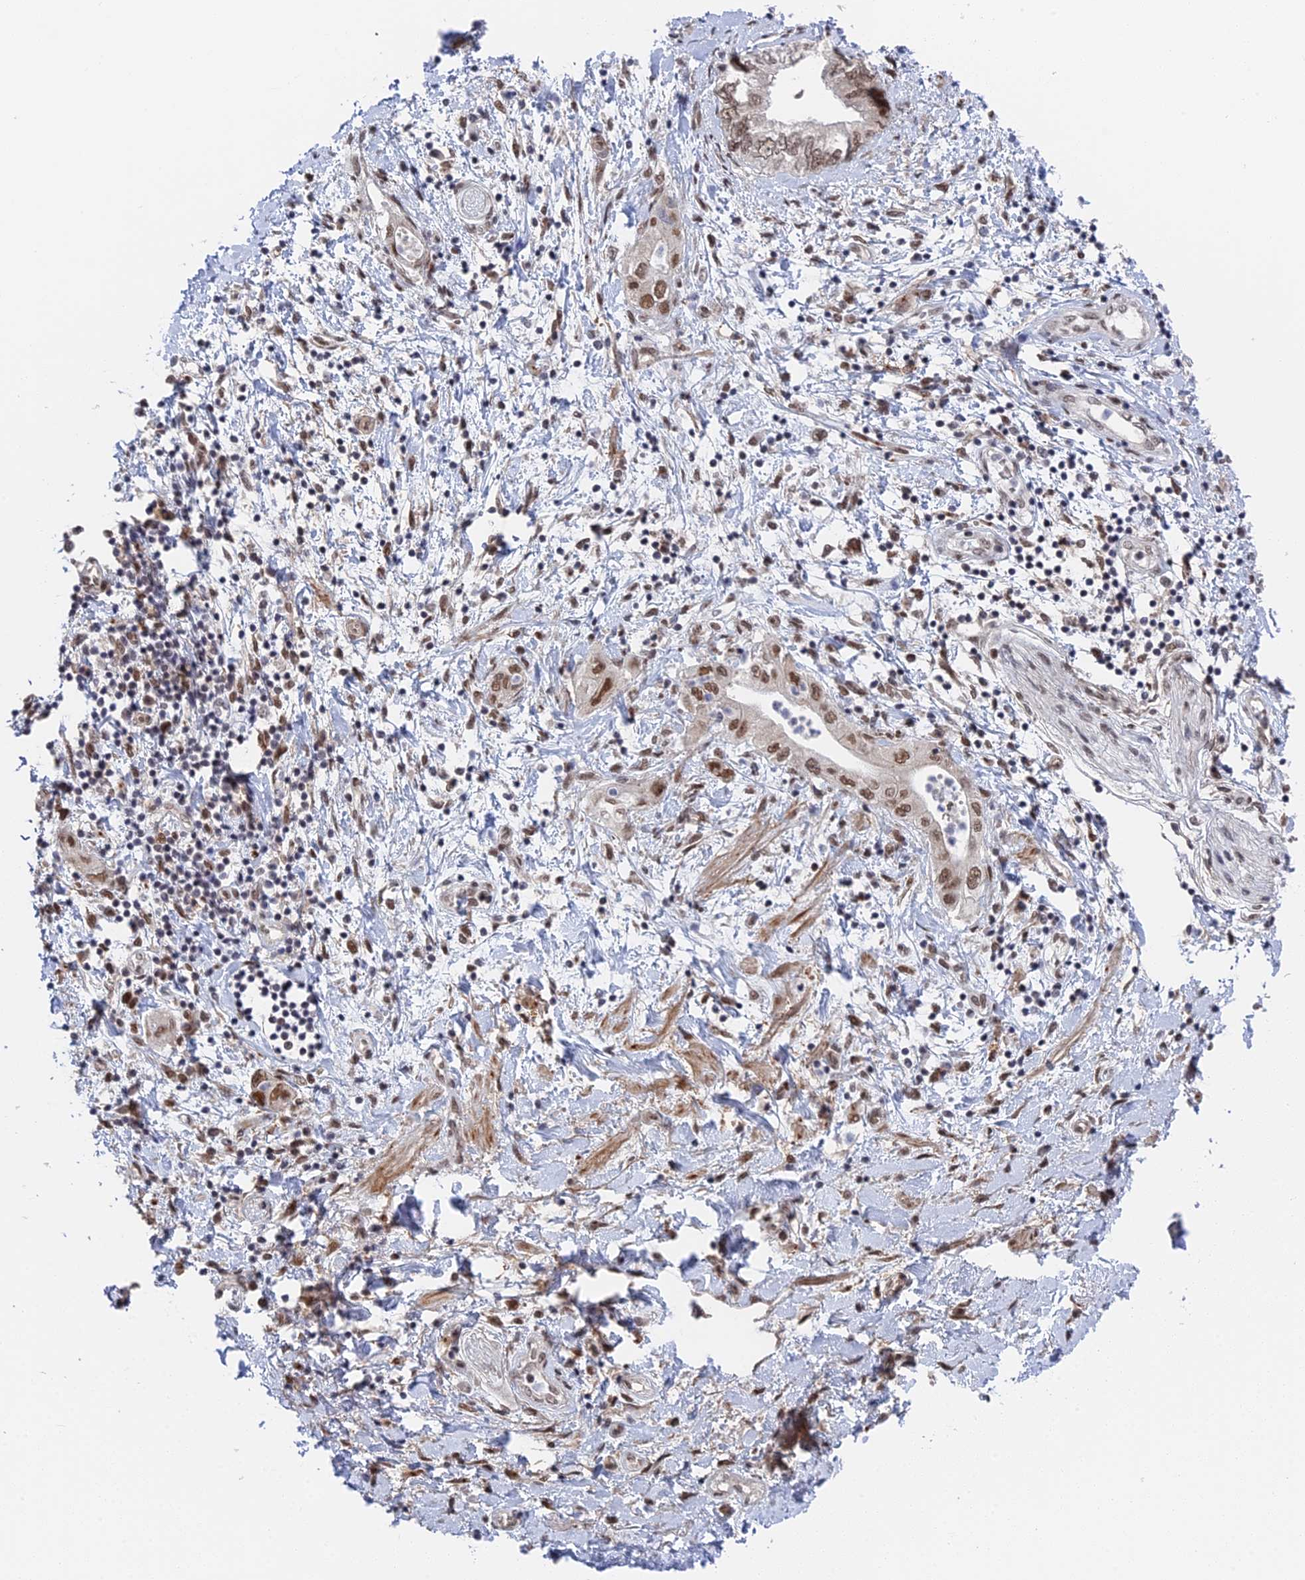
{"staining": {"intensity": "moderate", "quantity": ">75%", "location": "nuclear"}, "tissue": "pancreatic cancer", "cell_type": "Tumor cells", "image_type": "cancer", "snomed": [{"axis": "morphology", "description": "Adenocarcinoma, NOS"}, {"axis": "topography", "description": "Pancreas"}], "caption": "Immunohistochemical staining of human pancreatic cancer demonstrates medium levels of moderate nuclear protein staining in about >75% of tumor cells.", "gene": "CCDC85A", "patient": {"sex": "female", "age": 73}}